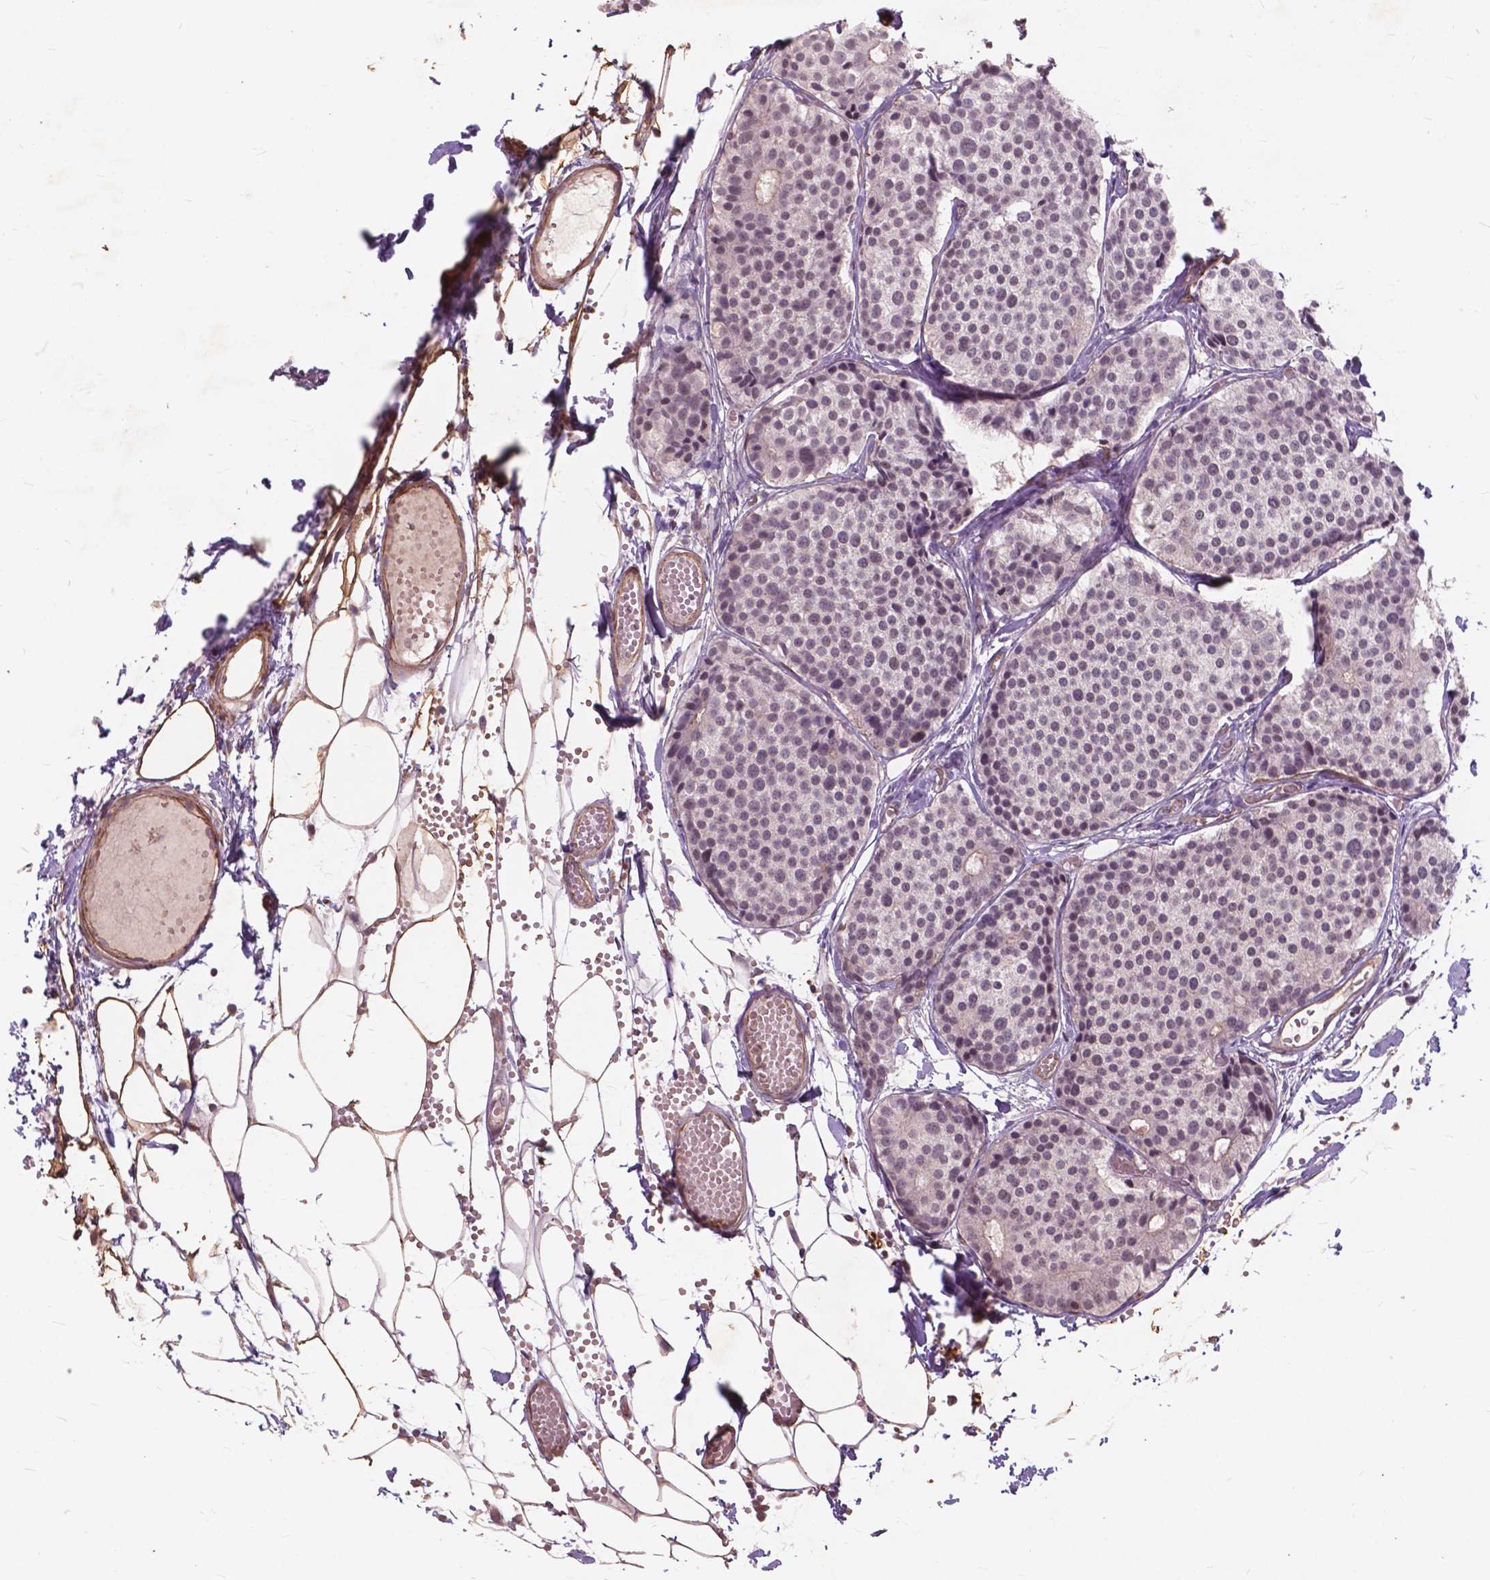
{"staining": {"intensity": "weak", "quantity": "<25%", "location": "nuclear"}, "tissue": "carcinoid", "cell_type": "Tumor cells", "image_type": "cancer", "snomed": [{"axis": "morphology", "description": "Carcinoid, malignant, NOS"}, {"axis": "topography", "description": "Small intestine"}], "caption": "The immunohistochemistry image has no significant expression in tumor cells of carcinoid (malignant) tissue. The staining was performed using DAB to visualize the protein expression in brown, while the nuclei were stained in blue with hematoxylin (Magnification: 20x).", "gene": "RFPL4B", "patient": {"sex": "female", "age": 65}}